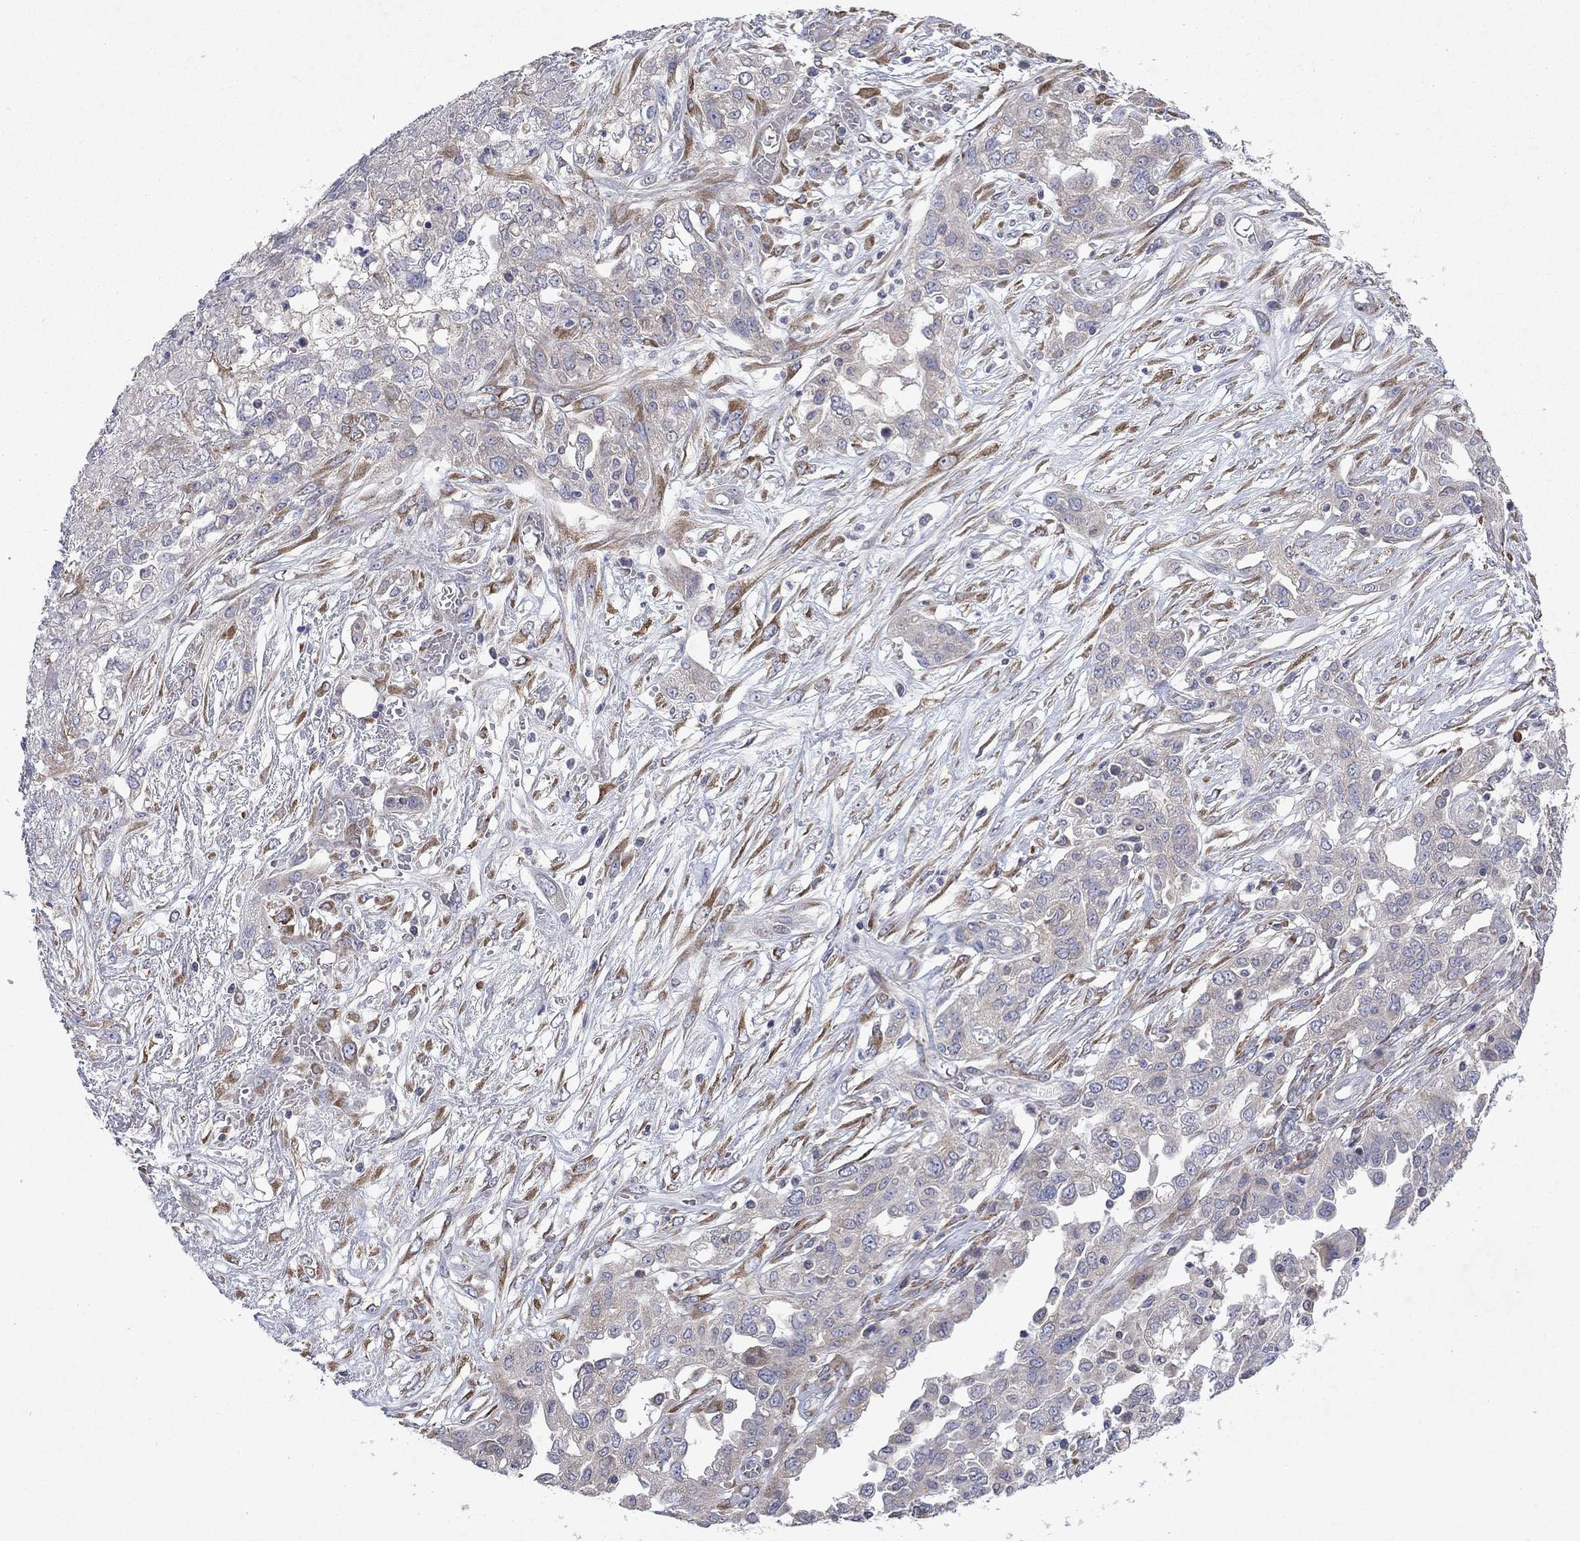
{"staining": {"intensity": "negative", "quantity": "none", "location": "none"}, "tissue": "ovarian cancer", "cell_type": "Tumor cells", "image_type": "cancer", "snomed": [{"axis": "morphology", "description": "Cystadenocarcinoma, serous, NOS"}, {"axis": "topography", "description": "Ovary"}], "caption": "Immunohistochemistry (IHC) photomicrograph of neoplastic tissue: ovarian cancer stained with DAB displays no significant protein positivity in tumor cells.", "gene": "TMEM97", "patient": {"sex": "female", "age": 67}}